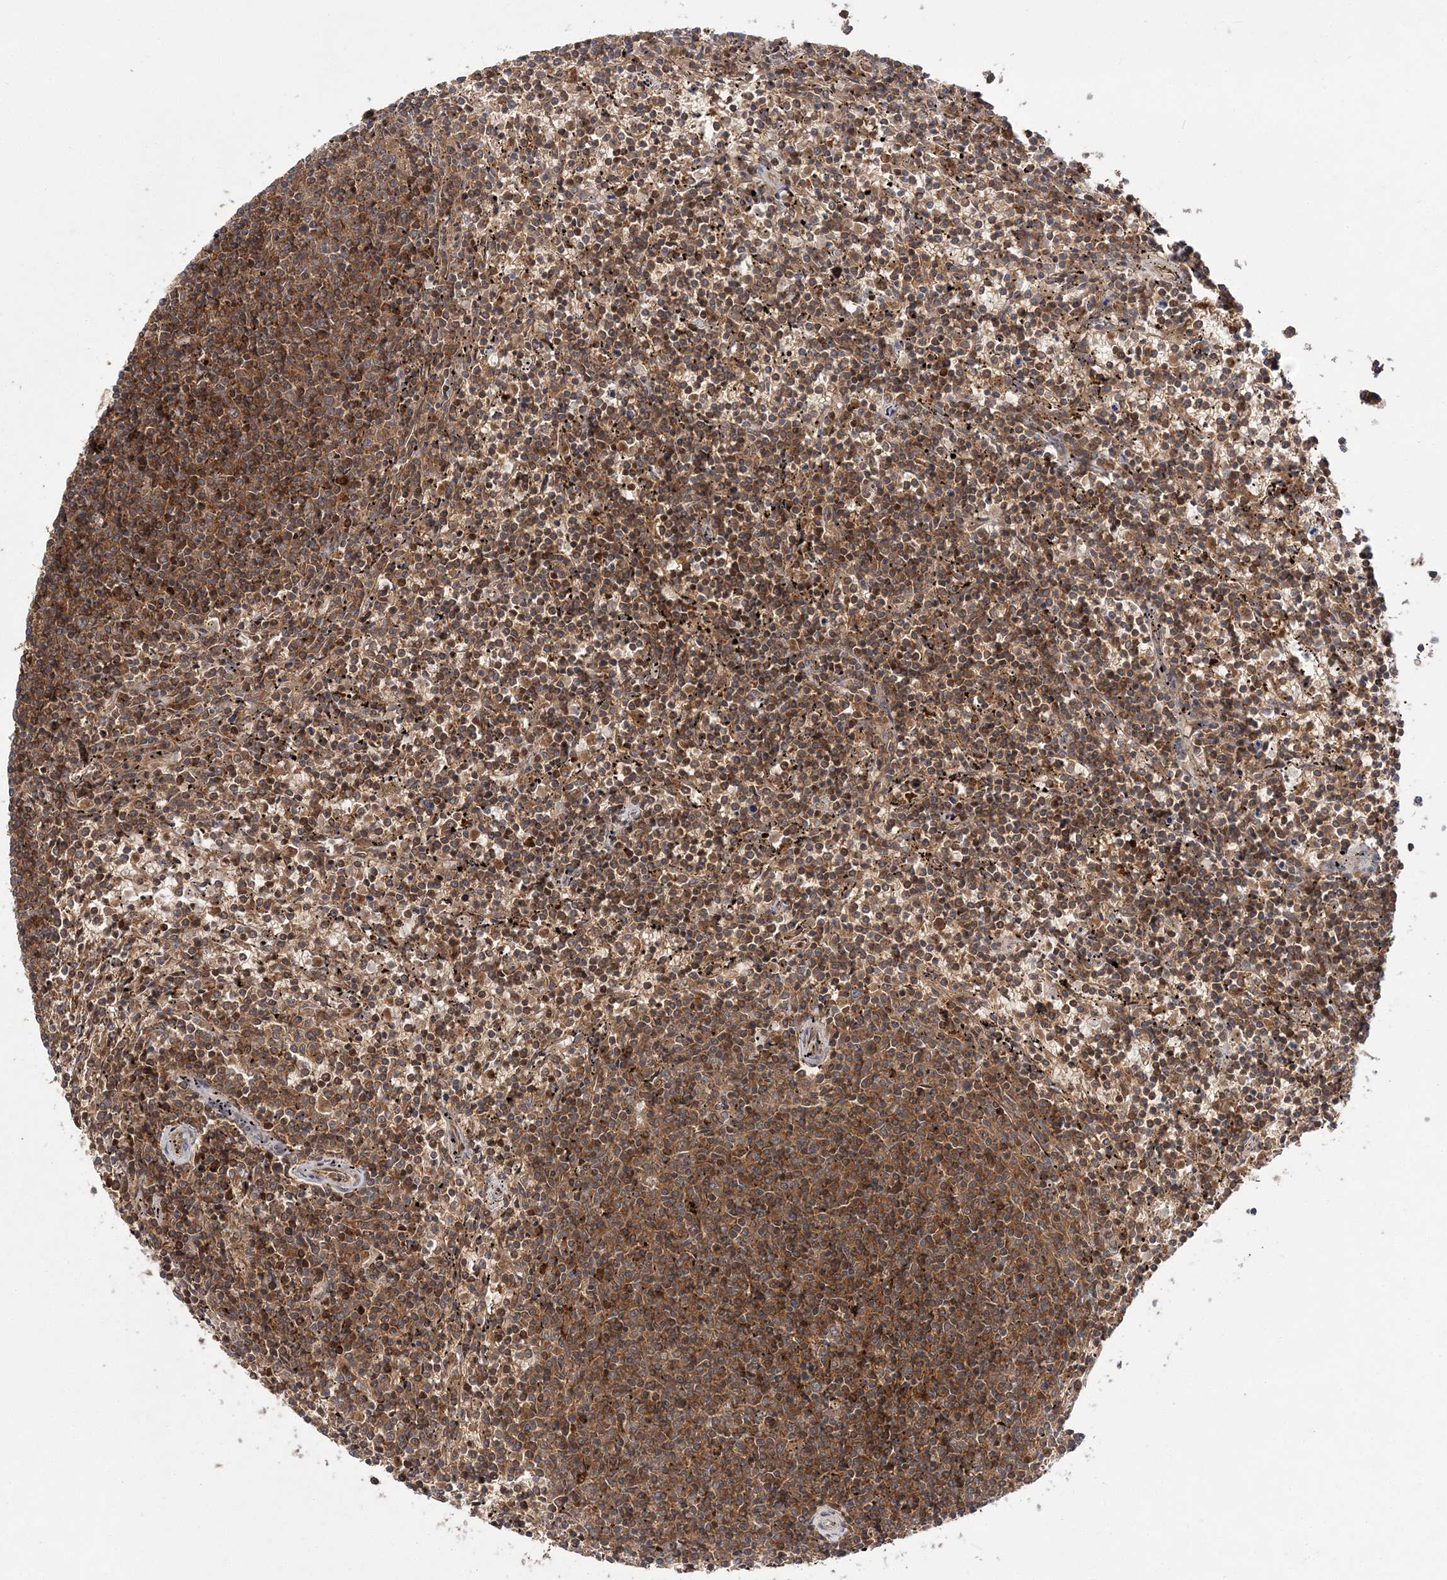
{"staining": {"intensity": "moderate", "quantity": ">75%", "location": "cytoplasmic/membranous"}, "tissue": "lymphoma", "cell_type": "Tumor cells", "image_type": "cancer", "snomed": [{"axis": "morphology", "description": "Malignant lymphoma, non-Hodgkin's type, Low grade"}, {"axis": "topography", "description": "Spleen"}], "caption": "This is an image of immunohistochemistry staining of lymphoma, which shows moderate expression in the cytoplasmic/membranous of tumor cells.", "gene": "NIF3L1", "patient": {"sex": "female", "age": 50}}